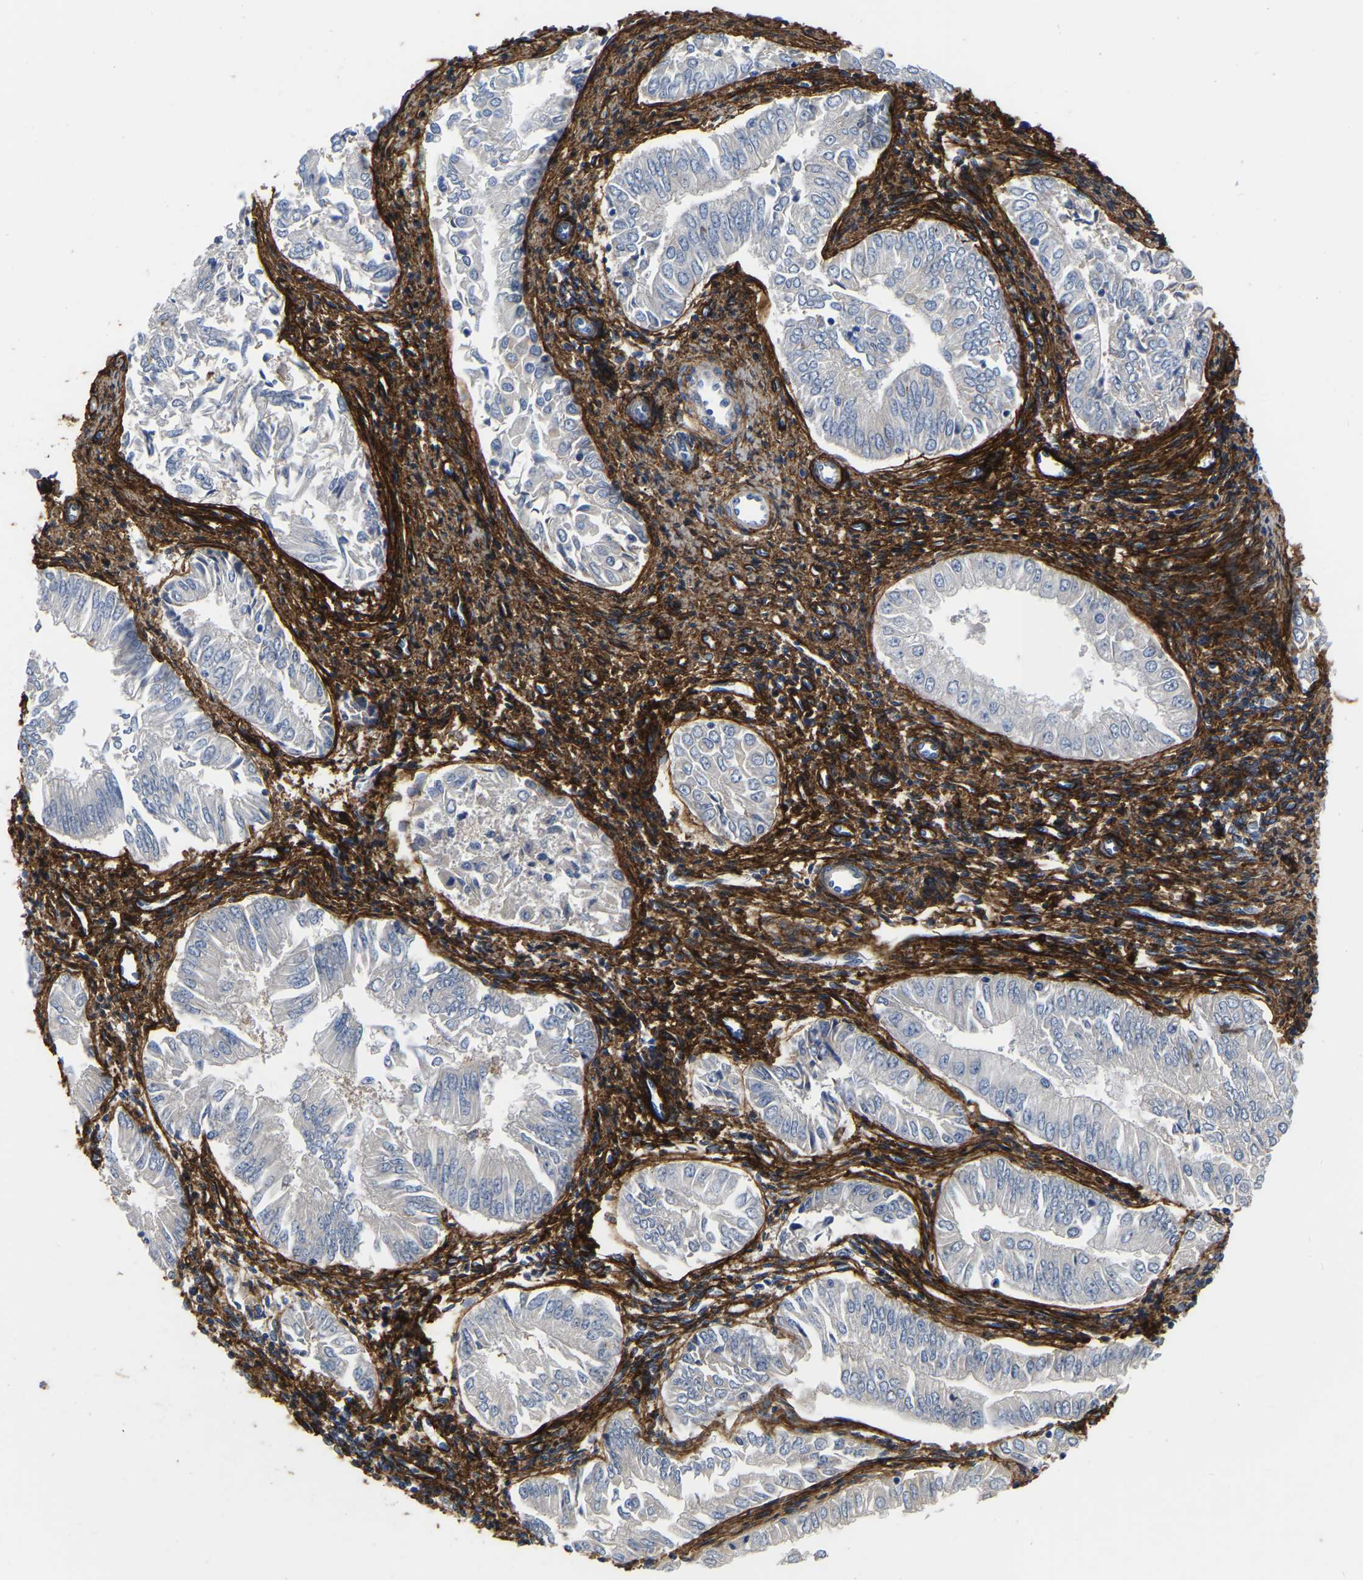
{"staining": {"intensity": "weak", "quantity": "25%-75%", "location": "cytoplasmic/membranous"}, "tissue": "endometrial cancer", "cell_type": "Tumor cells", "image_type": "cancer", "snomed": [{"axis": "morphology", "description": "Adenocarcinoma, NOS"}, {"axis": "topography", "description": "Endometrium"}], "caption": "Tumor cells exhibit weak cytoplasmic/membranous expression in about 25%-75% of cells in adenocarcinoma (endometrial). (DAB (3,3'-diaminobenzidine) = brown stain, brightfield microscopy at high magnification).", "gene": "COL6A1", "patient": {"sex": "female", "age": 53}}